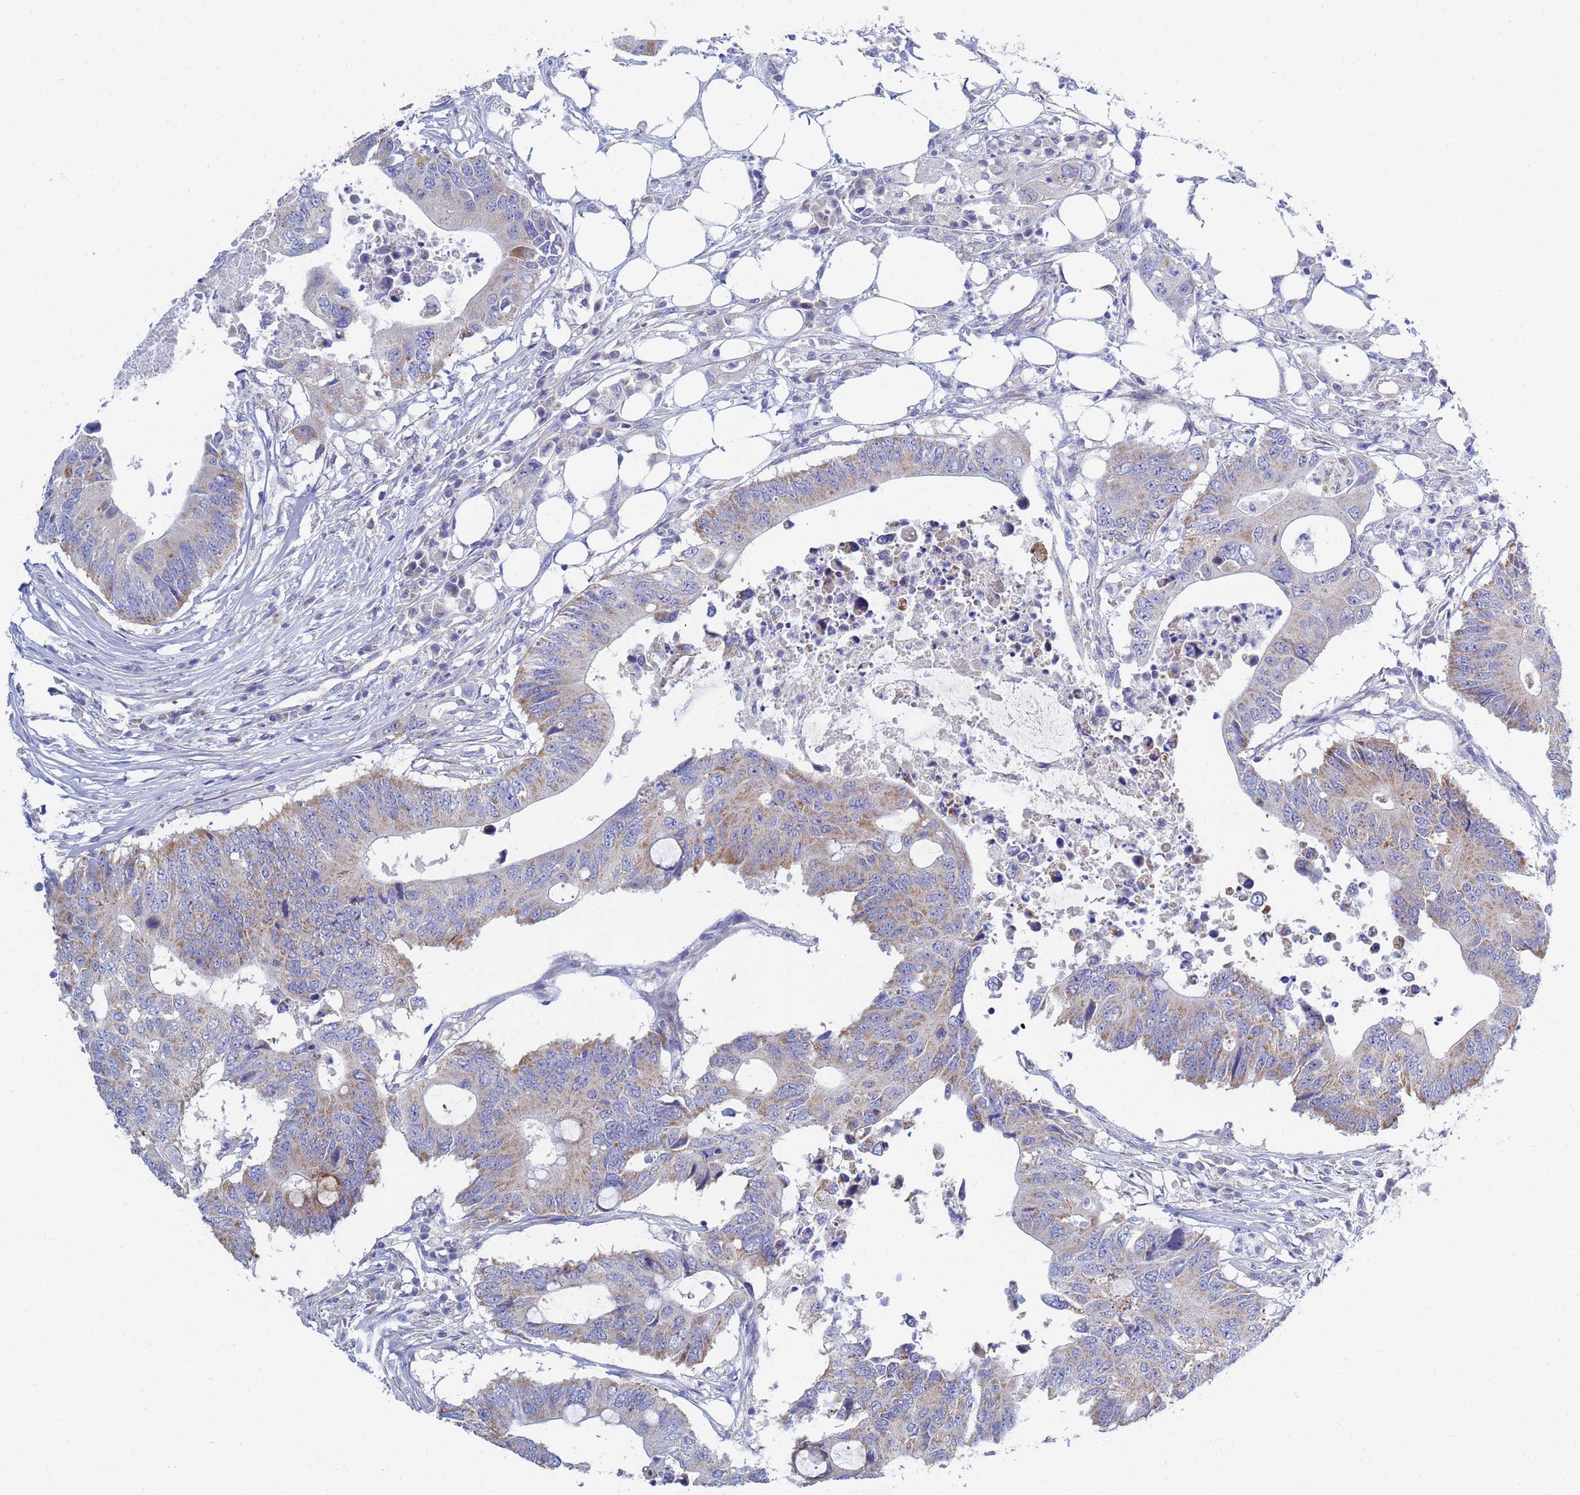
{"staining": {"intensity": "moderate", "quantity": "25%-75%", "location": "cytoplasmic/membranous"}, "tissue": "colorectal cancer", "cell_type": "Tumor cells", "image_type": "cancer", "snomed": [{"axis": "morphology", "description": "Adenocarcinoma, NOS"}, {"axis": "topography", "description": "Colon"}], "caption": "Colorectal adenocarcinoma stained for a protein reveals moderate cytoplasmic/membranous positivity in tumor cells.", "gene": "SDR39U1", "patient": {"sex": "male", "age": 71}}